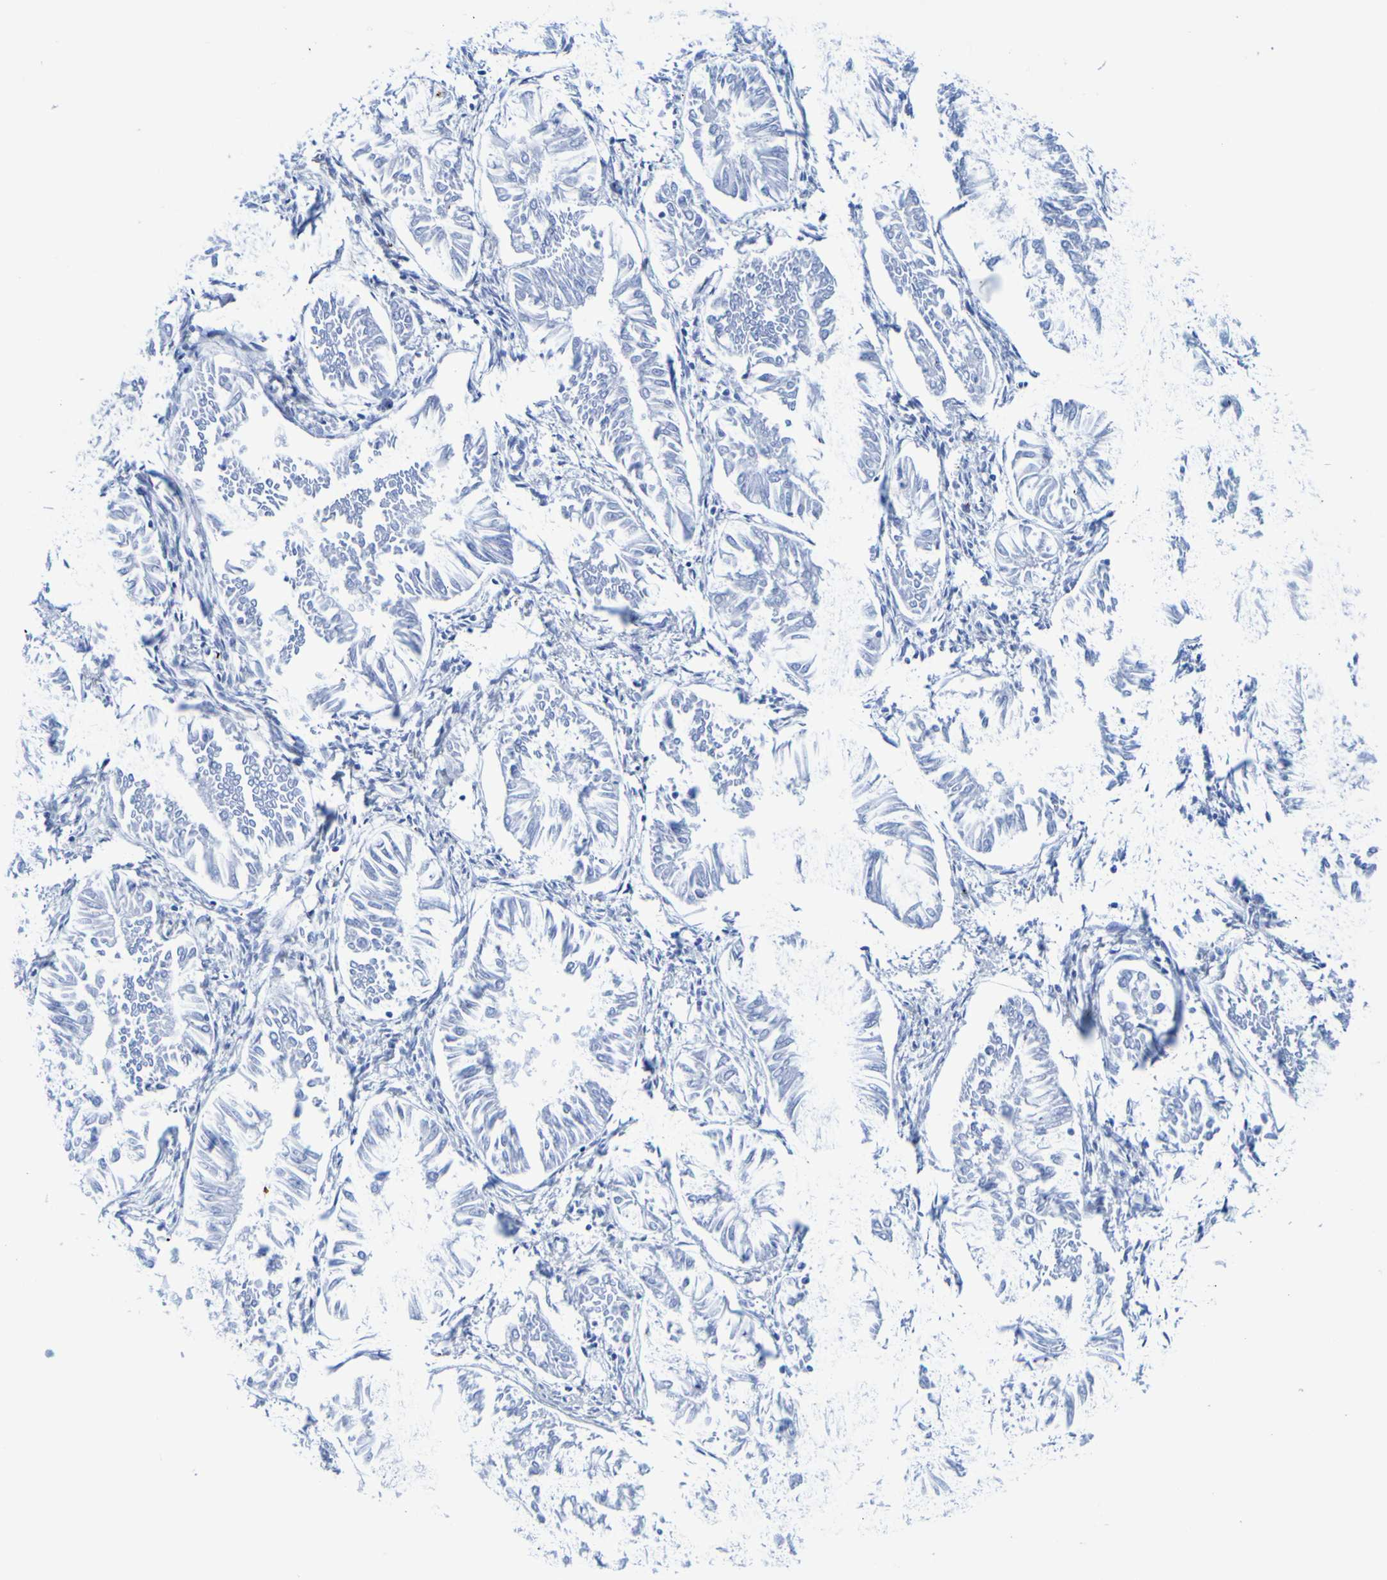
{"staining": {"intensity": "negative", "quantity": "none", "location": "none"}, "tissue": "endometrial cancer", "cell_type": "Tumor cells", "image_type": "cancer", "snomed": [{"axis": "morphology", "description": "Adenocarcinoma, NOS"}, {"axis": "topography", "description": "Endometrium"}], "caption": "Immunohistochemistry image of endometrial cancer stained for a protein (brown), which reveals no staining in tumor cells. The staining was performed using DAB to visualize the protein expression in brown, while the nuclei were stained in blue with hematoxylin (Magnification: 20x).", "gene": "DPEP1", "patient": {"sex": "female", "age": 53}}